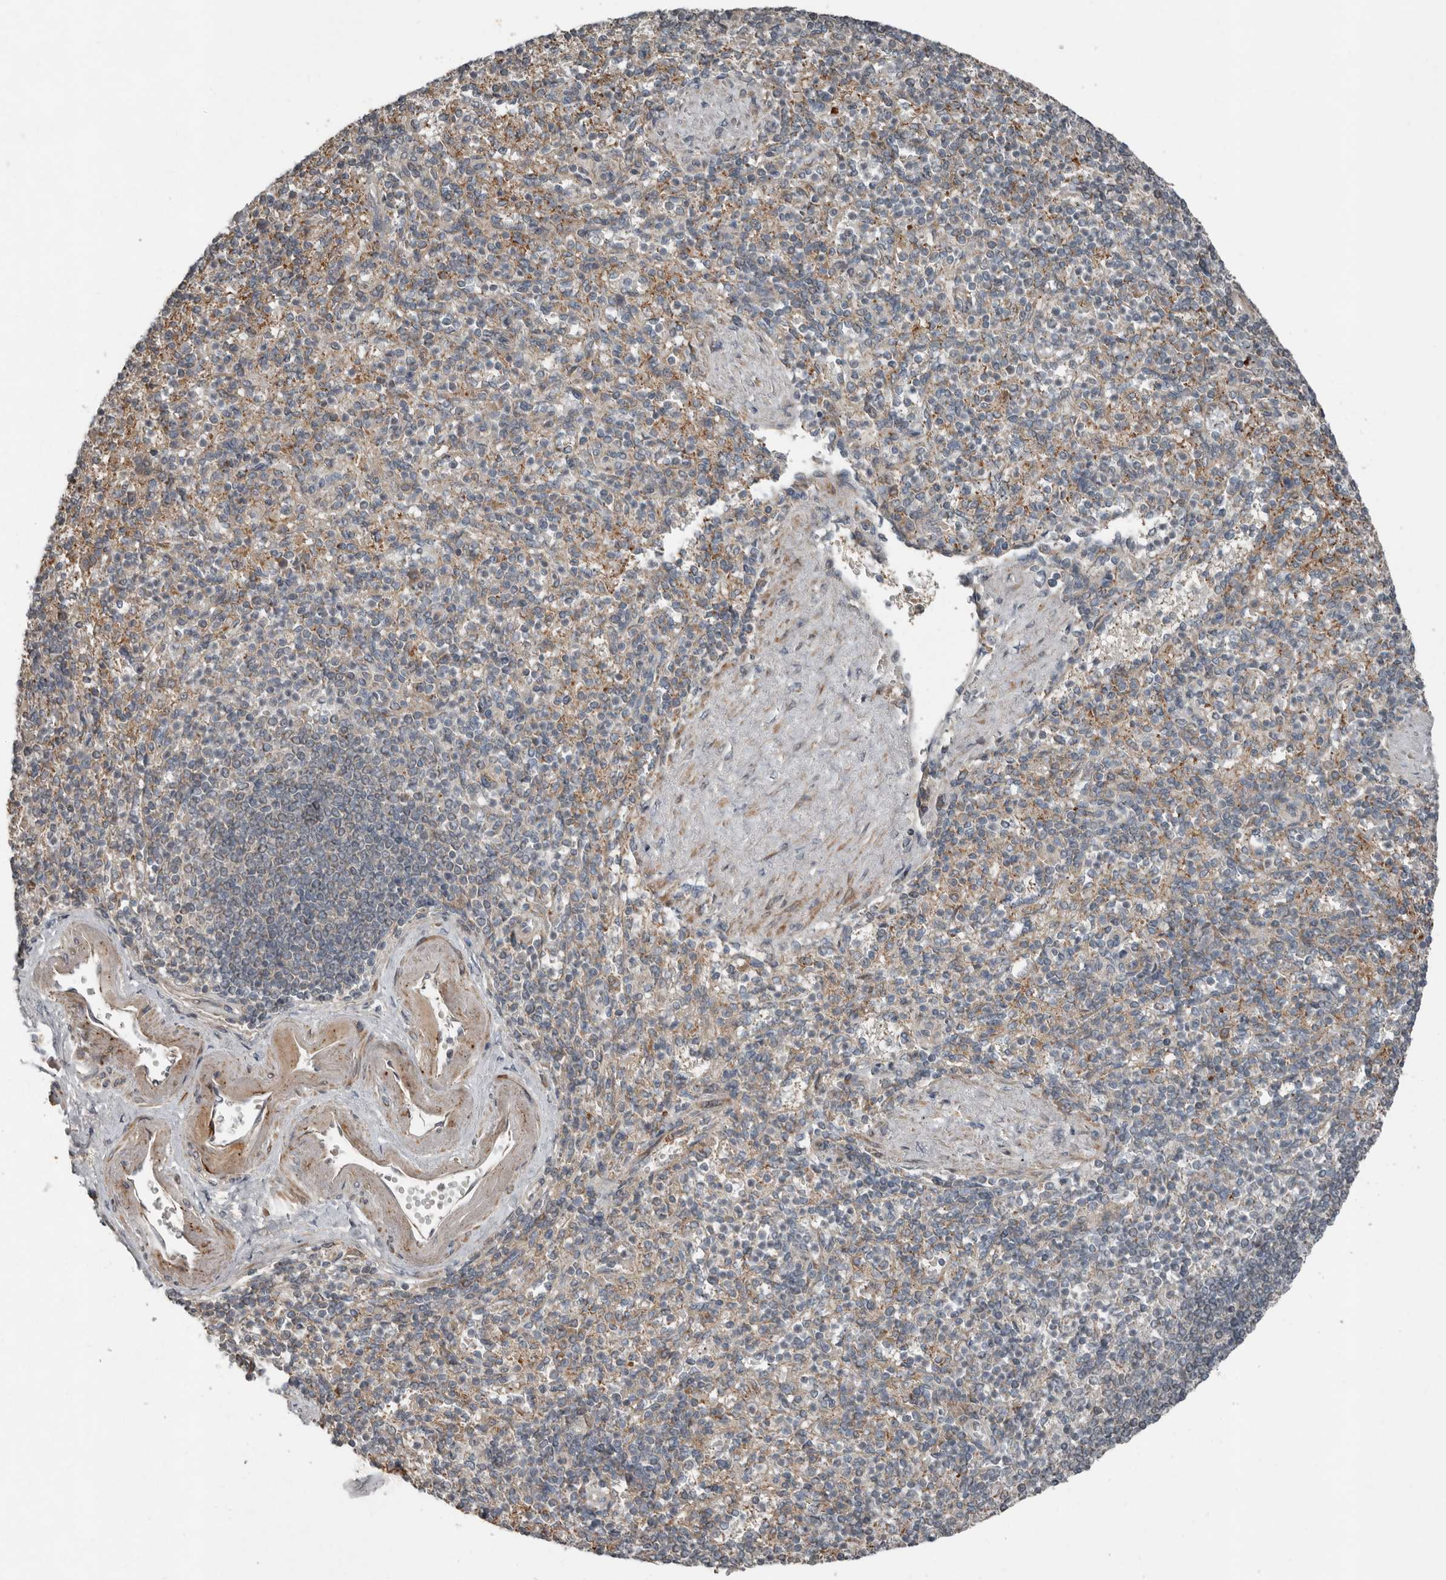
{"staining": {"intensity": "negative", "quantity": "none", "location": "none"}, "tissue": "spleen", "cell_type": "Cells in red pulp", "image_type": "normal", "snomed": [{"axis": "morphology", "description": "Normal tissue, NOS"}, {"axis": "topography", "description": "Spleen"}], "caption": "Cells in red pulp show no significant positivity in unremarkable spleen. (Immunohistochemistry (ihc), brightfield microscopy, high magnification).", "gene": "SLC6A7", "patient": {"sex": "female", "age": 74}}